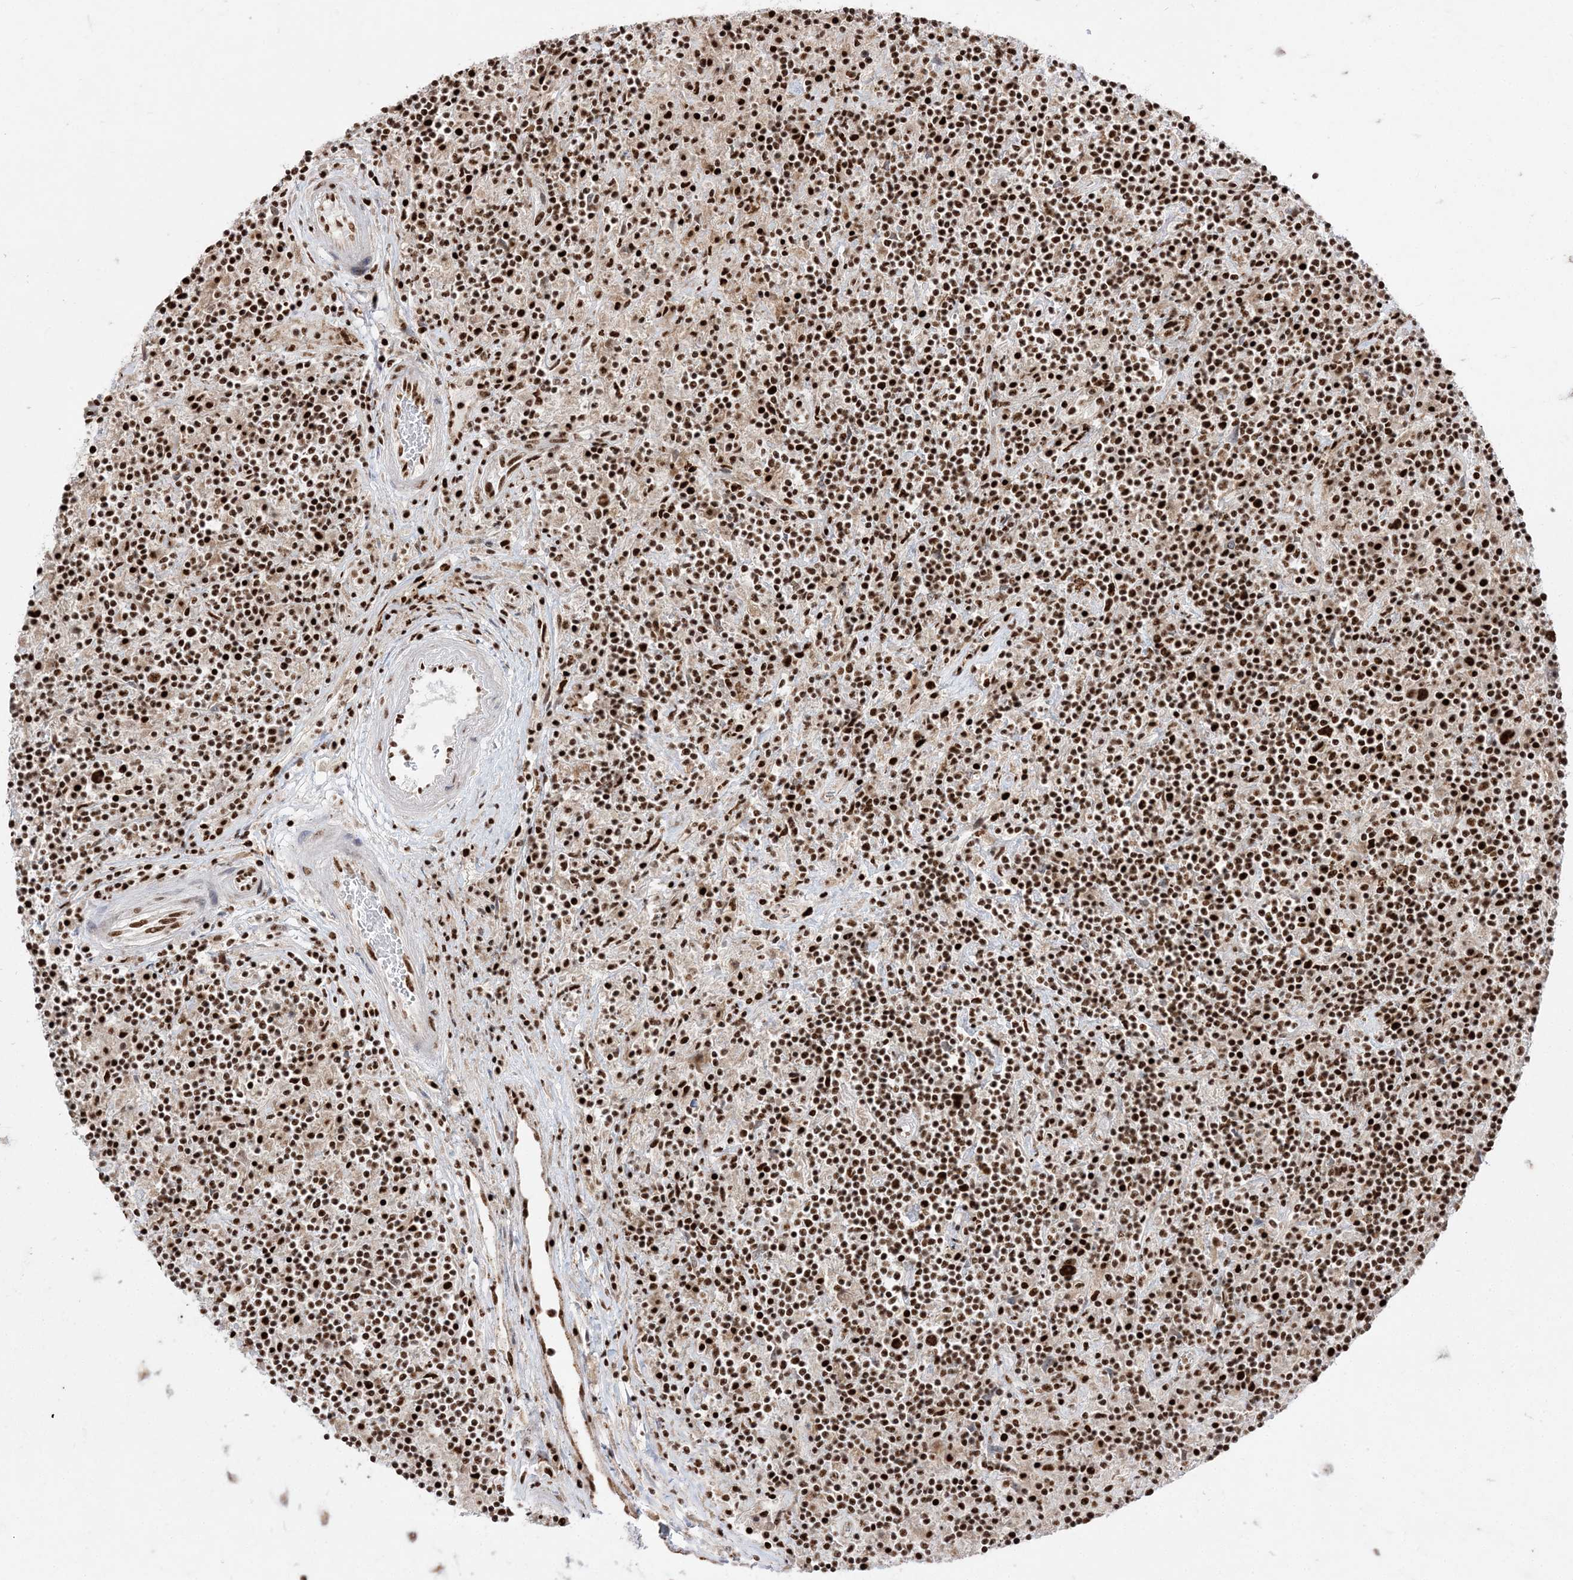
{"staining": {"intensity": "strong", "quantity": ">75%", "location": "nuclear"}, "tissue": "lymphoma", "cell_type": "Tumor cells", "image_type": "cancer", "snomed": [{"axis": "morphology", "description": "Hodgkin's disease, NOS"}, {"axis": "topography", "description": "Lymph node"}], "caption": "A micrograph showing strong nuclear staining in about >75% of tumor cells in lymphoma, as visualized by brown immunohistochemical staining.", "gene": "RBM17", "patient": {"sex": "male", "age": 70}}